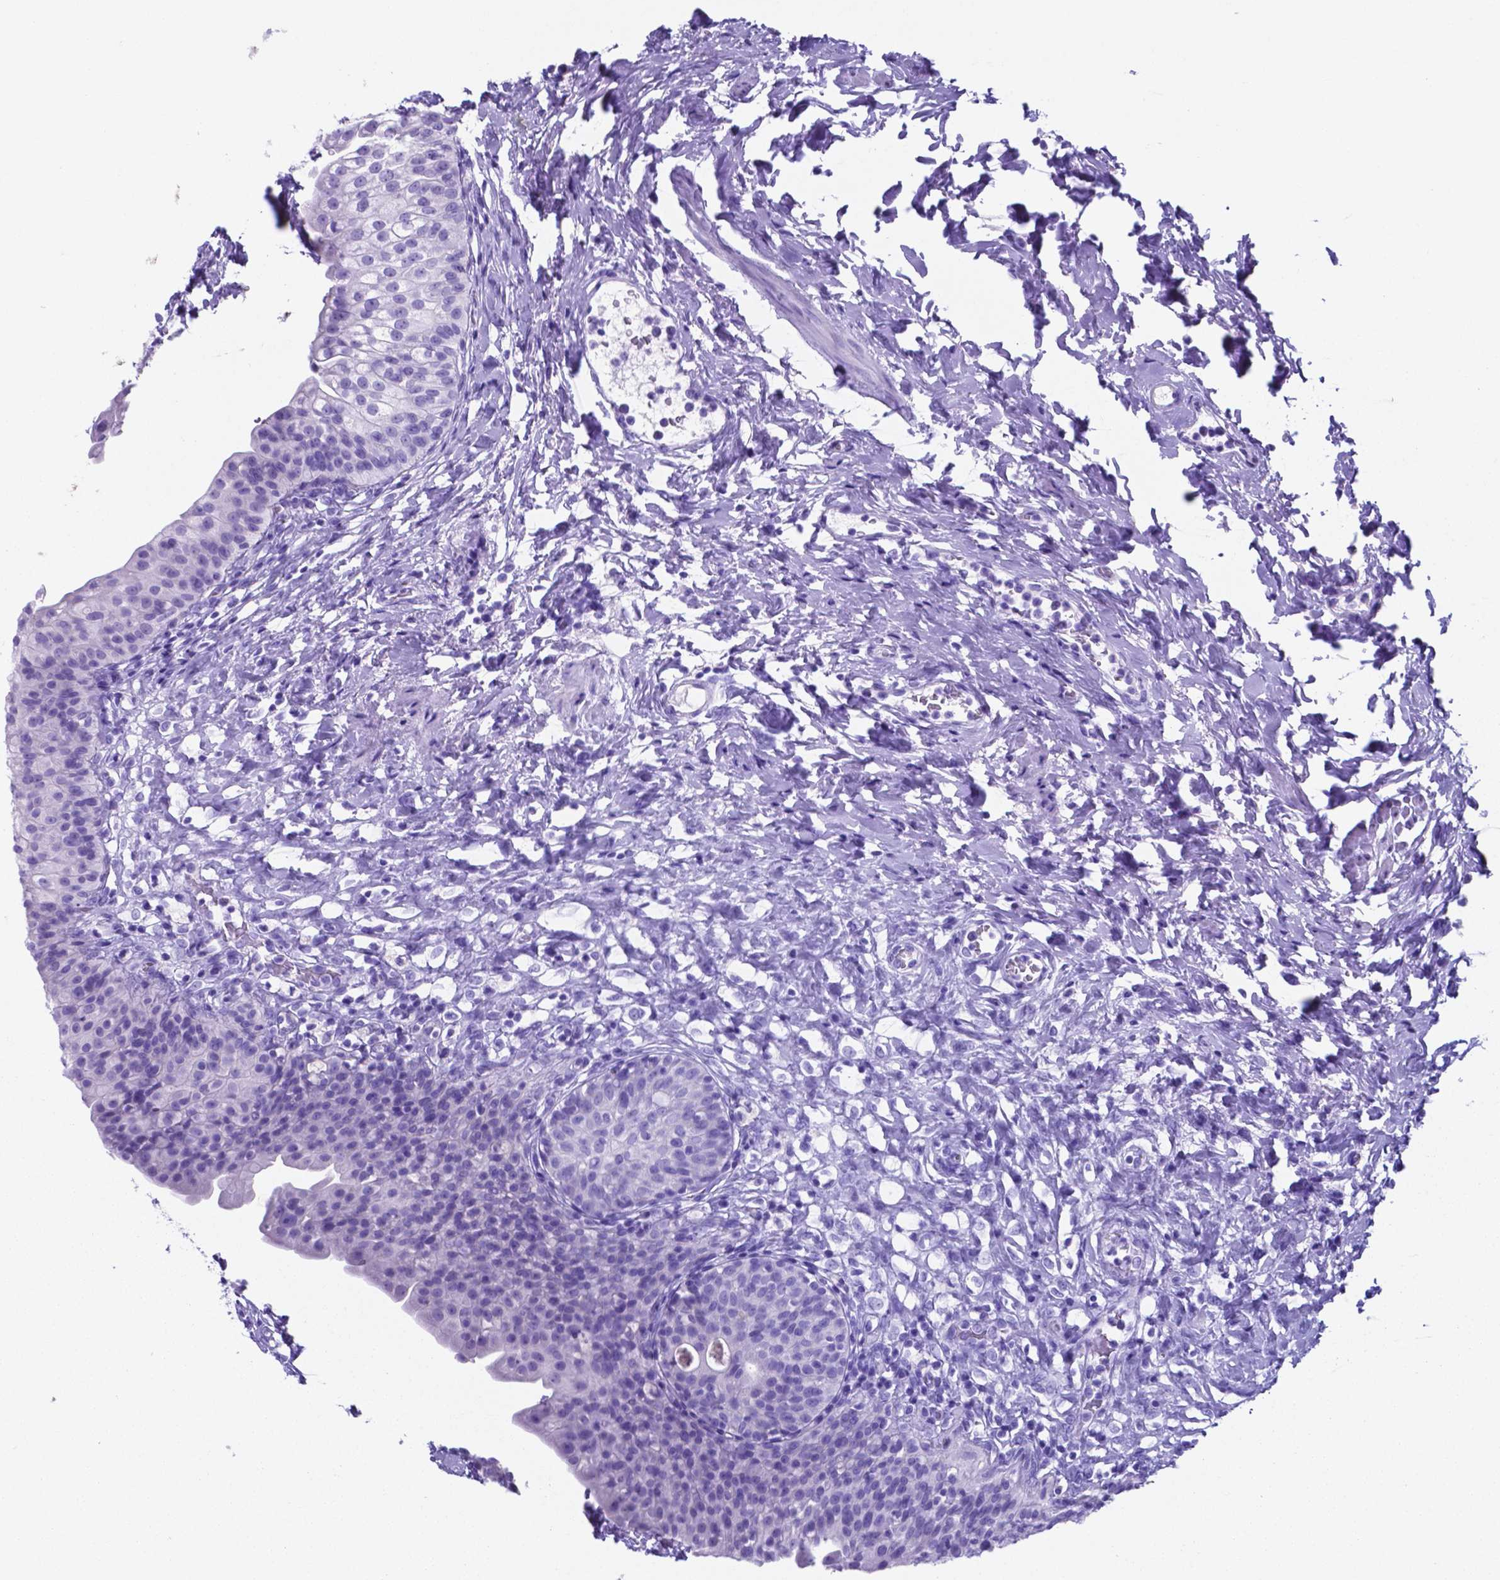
{"staining": {"intensity": "negative", "quantity": "none", "location": "none"}, "tissue": "urinary bladder", "cell_type": "Urothelial cells", "image_type": "normal", "snomed": [{"axis": "morphology", "description": "Normal tissue, NOS"}, {"axis": "topography", "description": "Urinary bladder"}], "caption": "Human urinary bladder stained for a protein using immunohistochemistry exhibits no expression in urothelial cells.", "gene": "DNAAF8", "patient": {"sex": "male", "age": 76}}